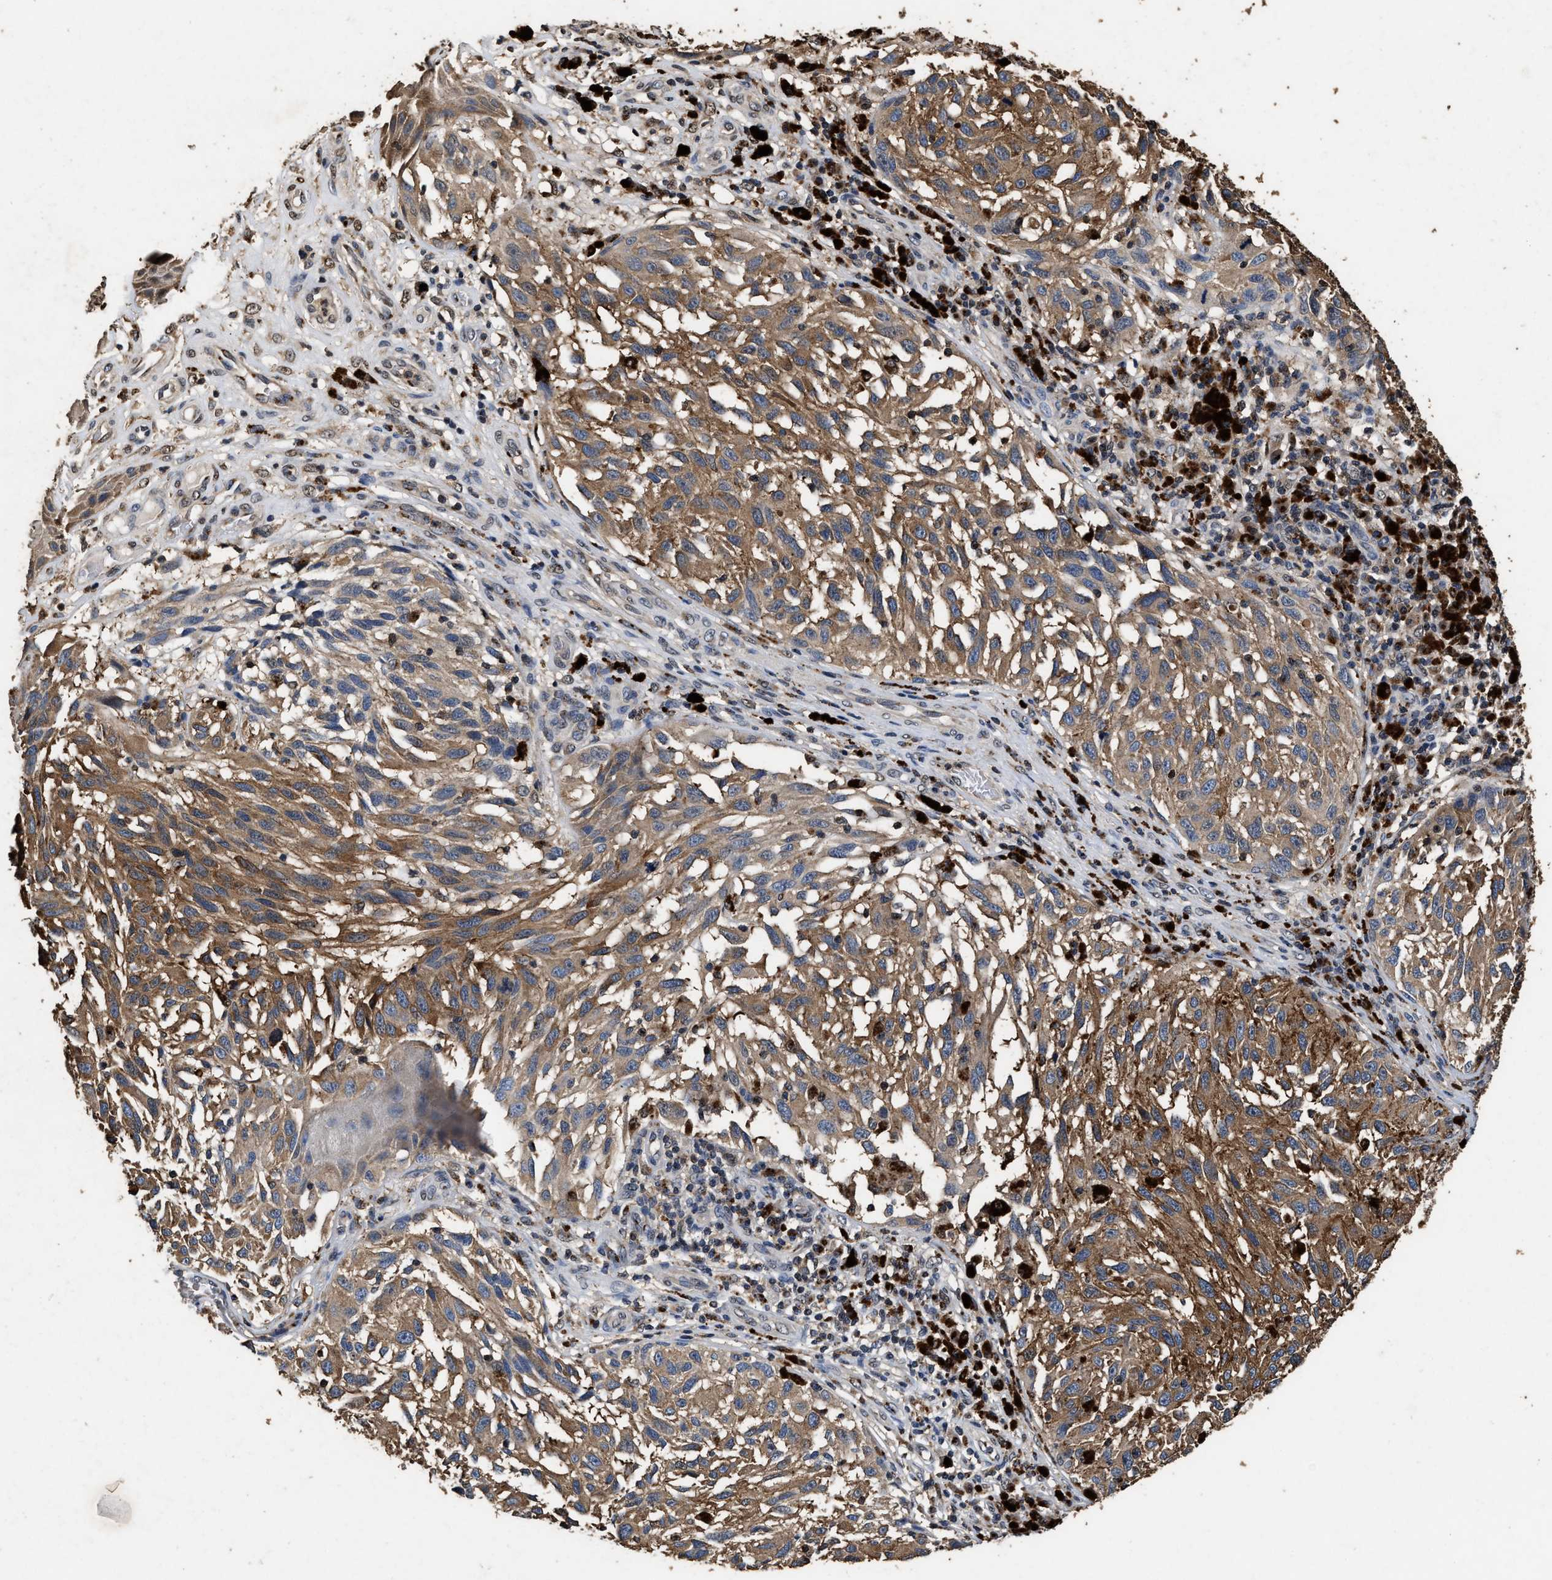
{"staining": {"intensity": "moderate", "quantity": ">75%", "location": "cytoplasmic/membranous"}, "tissue": "melanoma", "cell_type": "Tumor cells", "image_type": "cancer", "snomed": [{"axis": "morphology", "description": "Malignant melanoma, NOS"}, {"axis": "topography", "description": "Skin"}], "caption": "Tumor cells display medium levels of moderate cytoplasmic/membranous positivity in approximately >75% of cells in human melanoma.", "gene": "TPST2", "patient": {"sex": "female", "age": 73}}